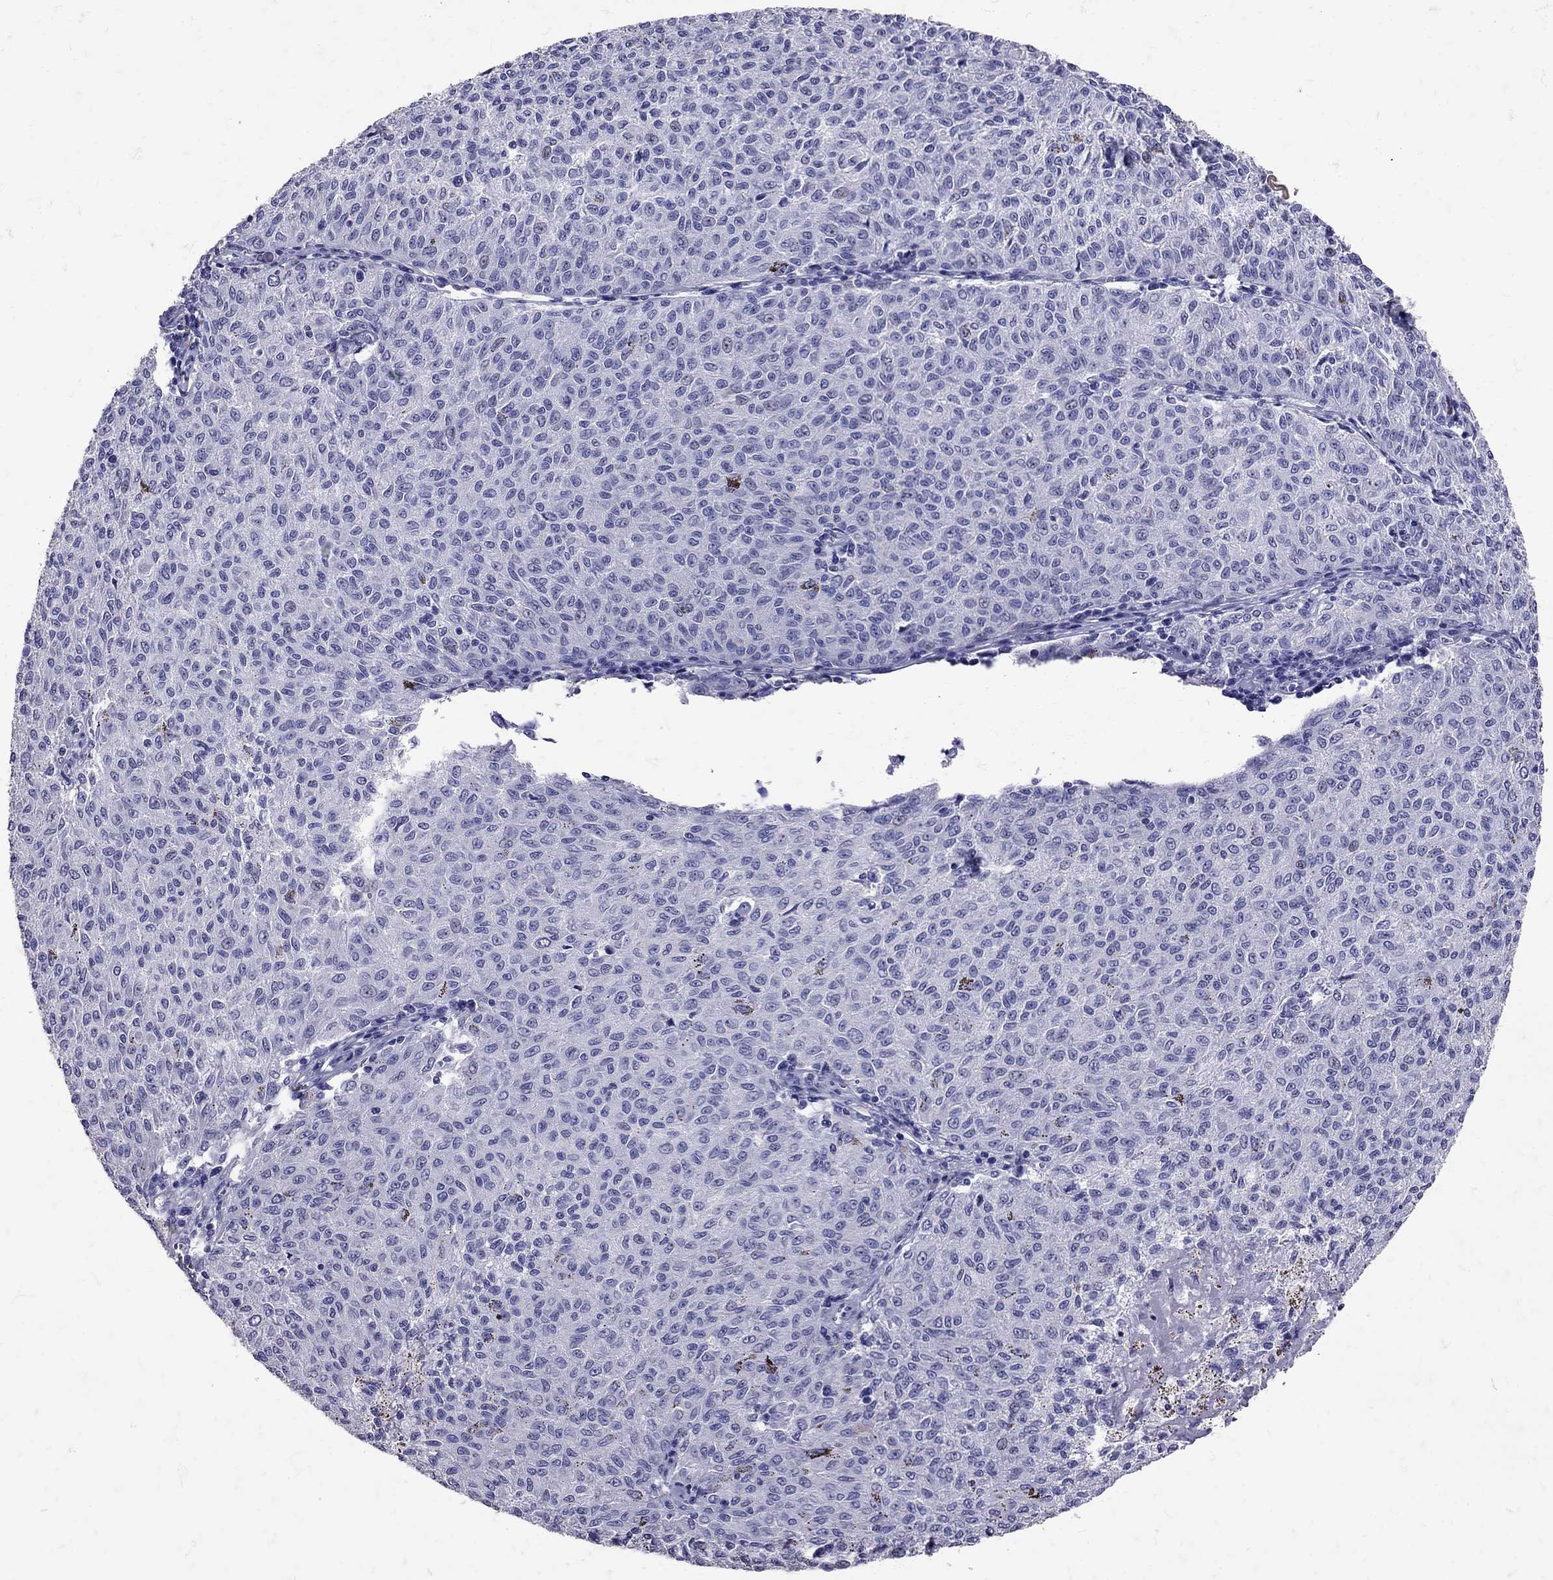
{"staining": {"intensity": "negative", "quantity": "none", "location": "none"}, "tissue": "melanoma", "cell_type": "Tumor cells", "image_type": "cancer", "snomed": [{"axis": "morphology", "description": "Malignant melanoma, NOS"}, {"axis": "topography", "description": "Skin"}], "caption": "The micrograph exhibits no significant expression in tumor cells of malignant melanoma. The staining was performed using DAB (3,3'-diaminobenzidine) to visualize the protein expression in brown, while the nuclei were stained in blue with hematoxylin (Magnification: 20x).", "gene": "SST", "patient": {"sex": "female", "age": 72}}